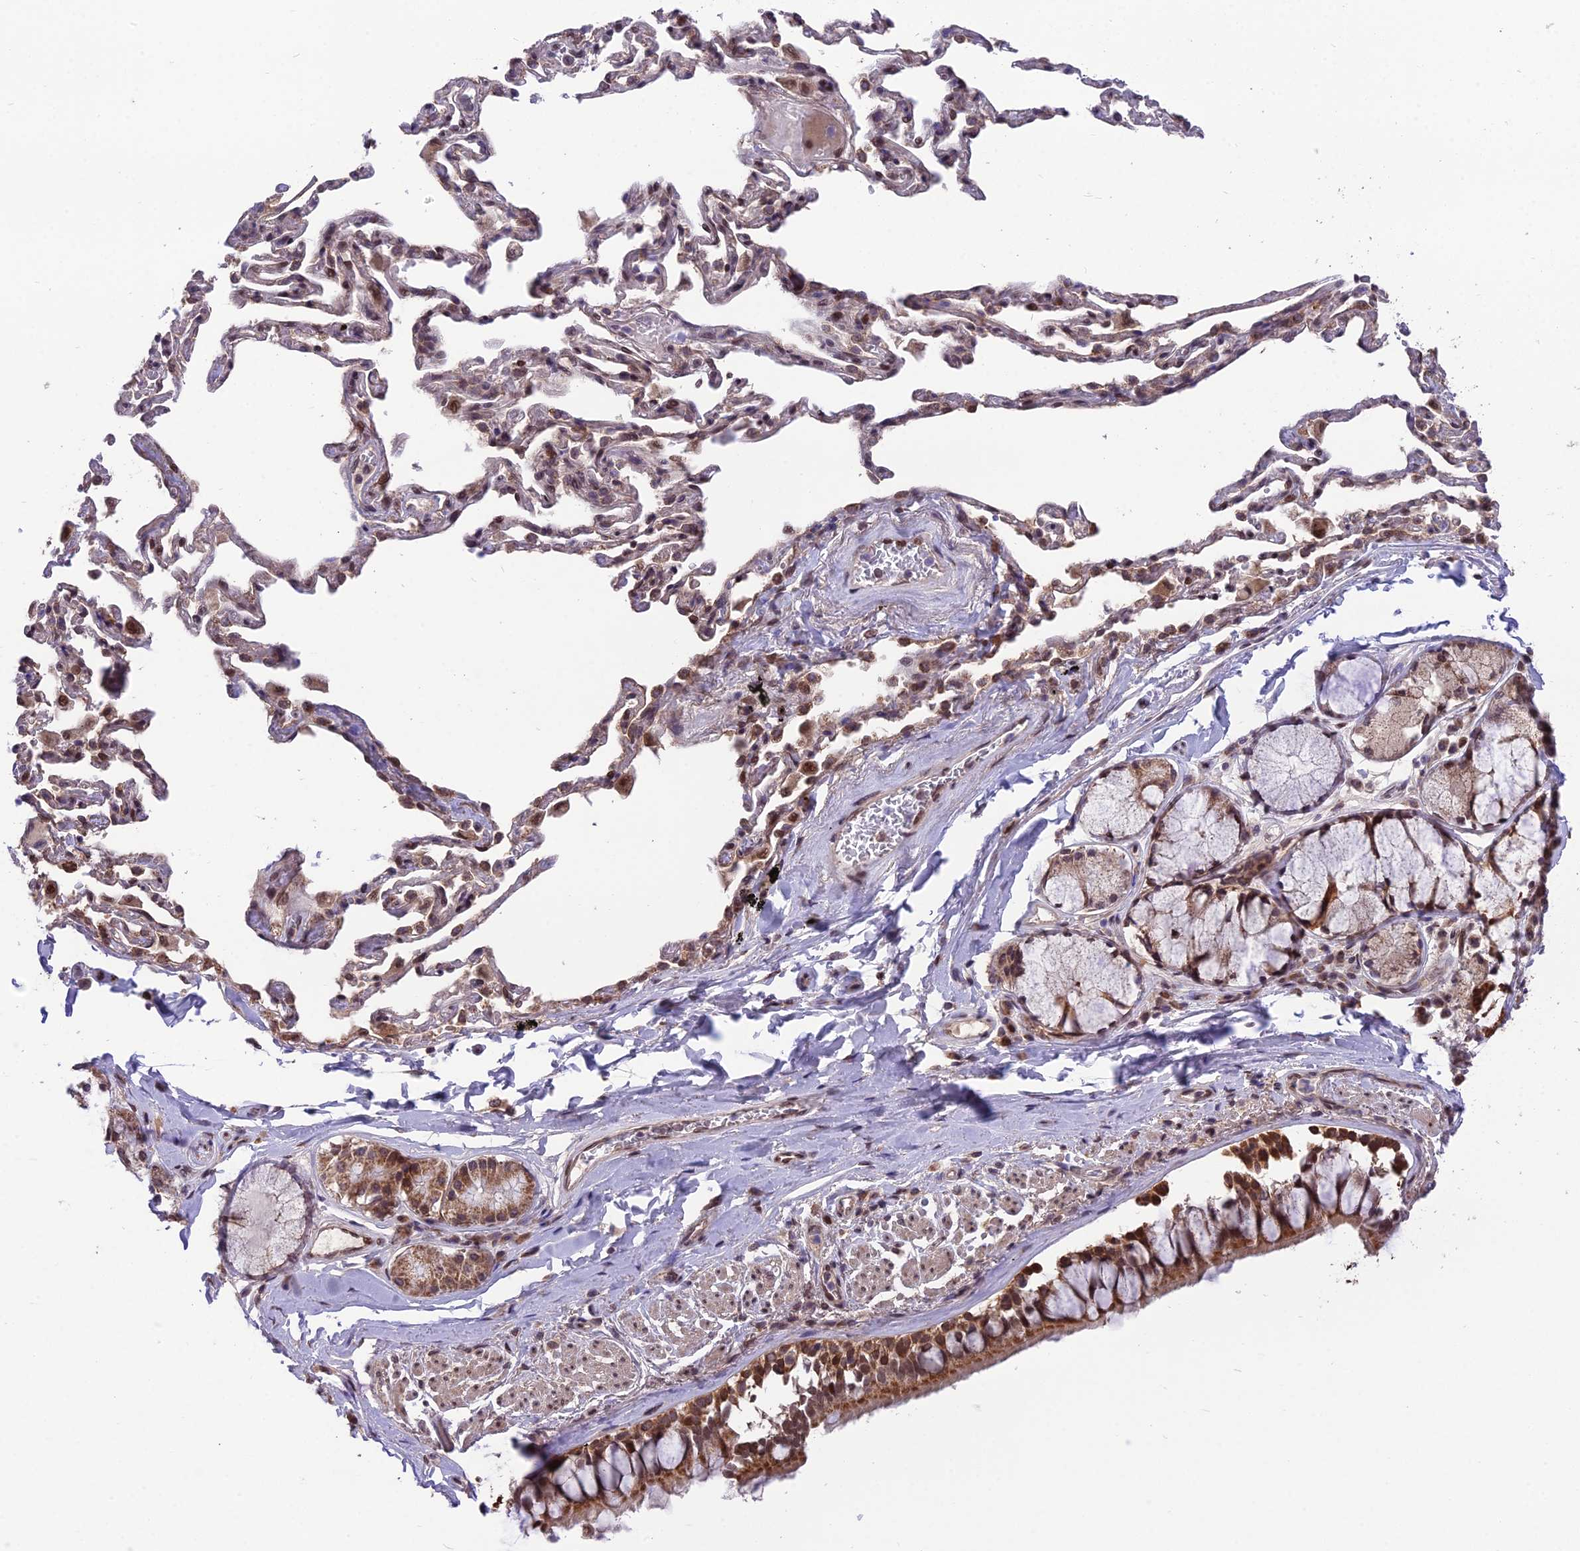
{"staining": {"intensity": "strong", "quantity": ">75%", "location": "cytoplasmic/membranous,nuclear"}, "tissue": "bronchus", "cell_type": "Respiratory epithelial cells", "image_type": "normal", "snomed": [{"axis": "morphology", "description": "Normal tissue, NOS"}, {"axis": "topography", "description": "Bronchus"}], "caption": "Immunohistochemistry (IHC) image of normal human bronchus stained for a protein (brown), which exhibits high levels of strong cytoplasmic/membranous,nuclear expression in approximately >75% of respiratory epithelial cells.", "gene": "CYP2R1", "patient": {"sex": "male", "age": 65}}